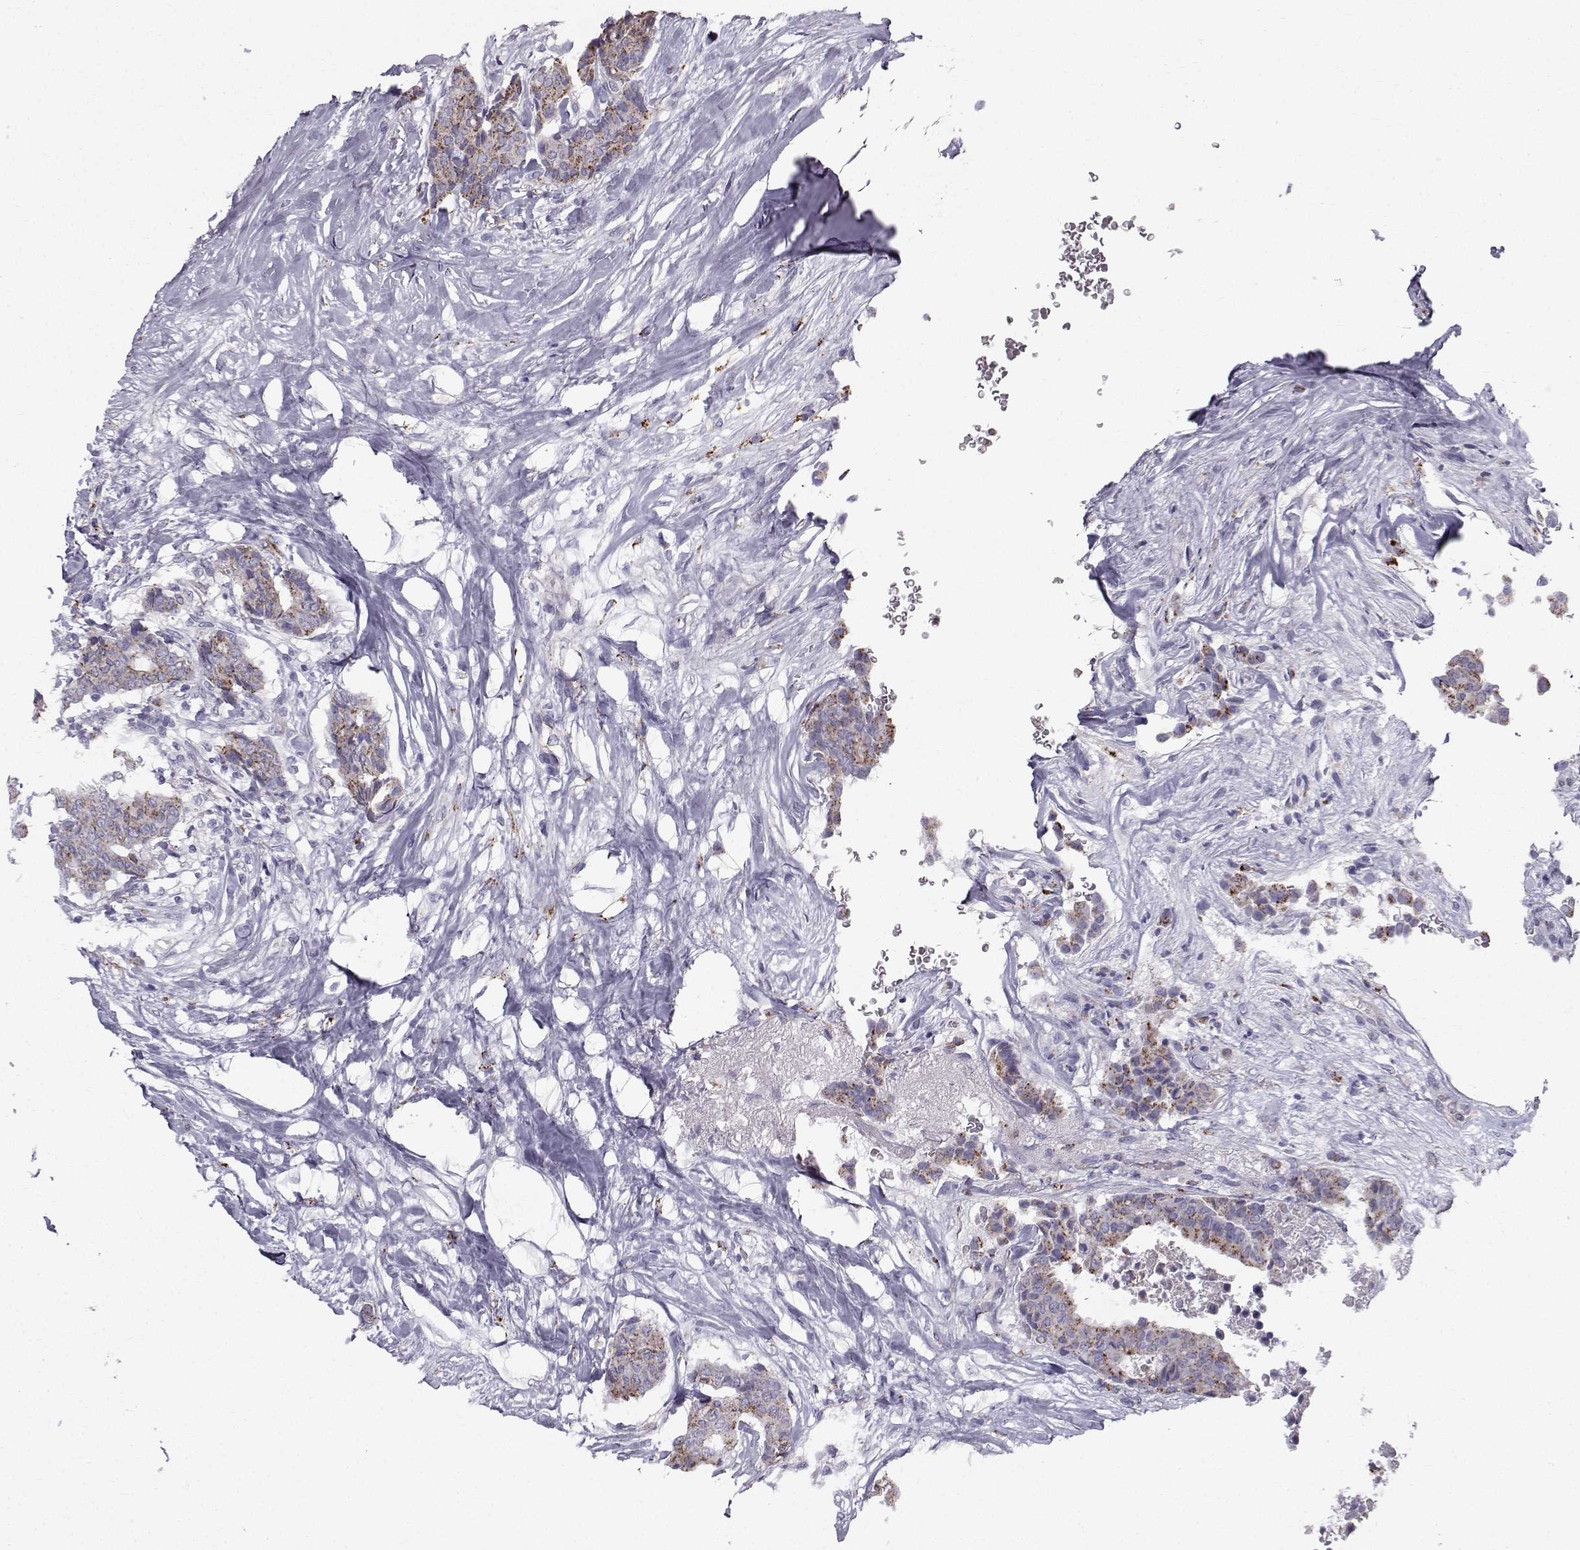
{"staining": {"intensity": "moderate", "quantity": "25%-75%", "location": "cytoplasmic/membranous"}, "tissue": "breast cancer", "cell_type": "Tumor cells", "image_type": "cancer", "snomed": [{"axis": "morphology", "description": "Duct carcinoma"}, {"axis": "topography", "description": "Breast"}], "caption": "Immunohistochemical staining of human breast invasive ductal carcinoma demonstrates moderate cytoplasmic/membranous protein expression in approximately 25%-75% of tumor cells.", "gene": "CALCR", "patient": {"sex": "female", "age": 75}}